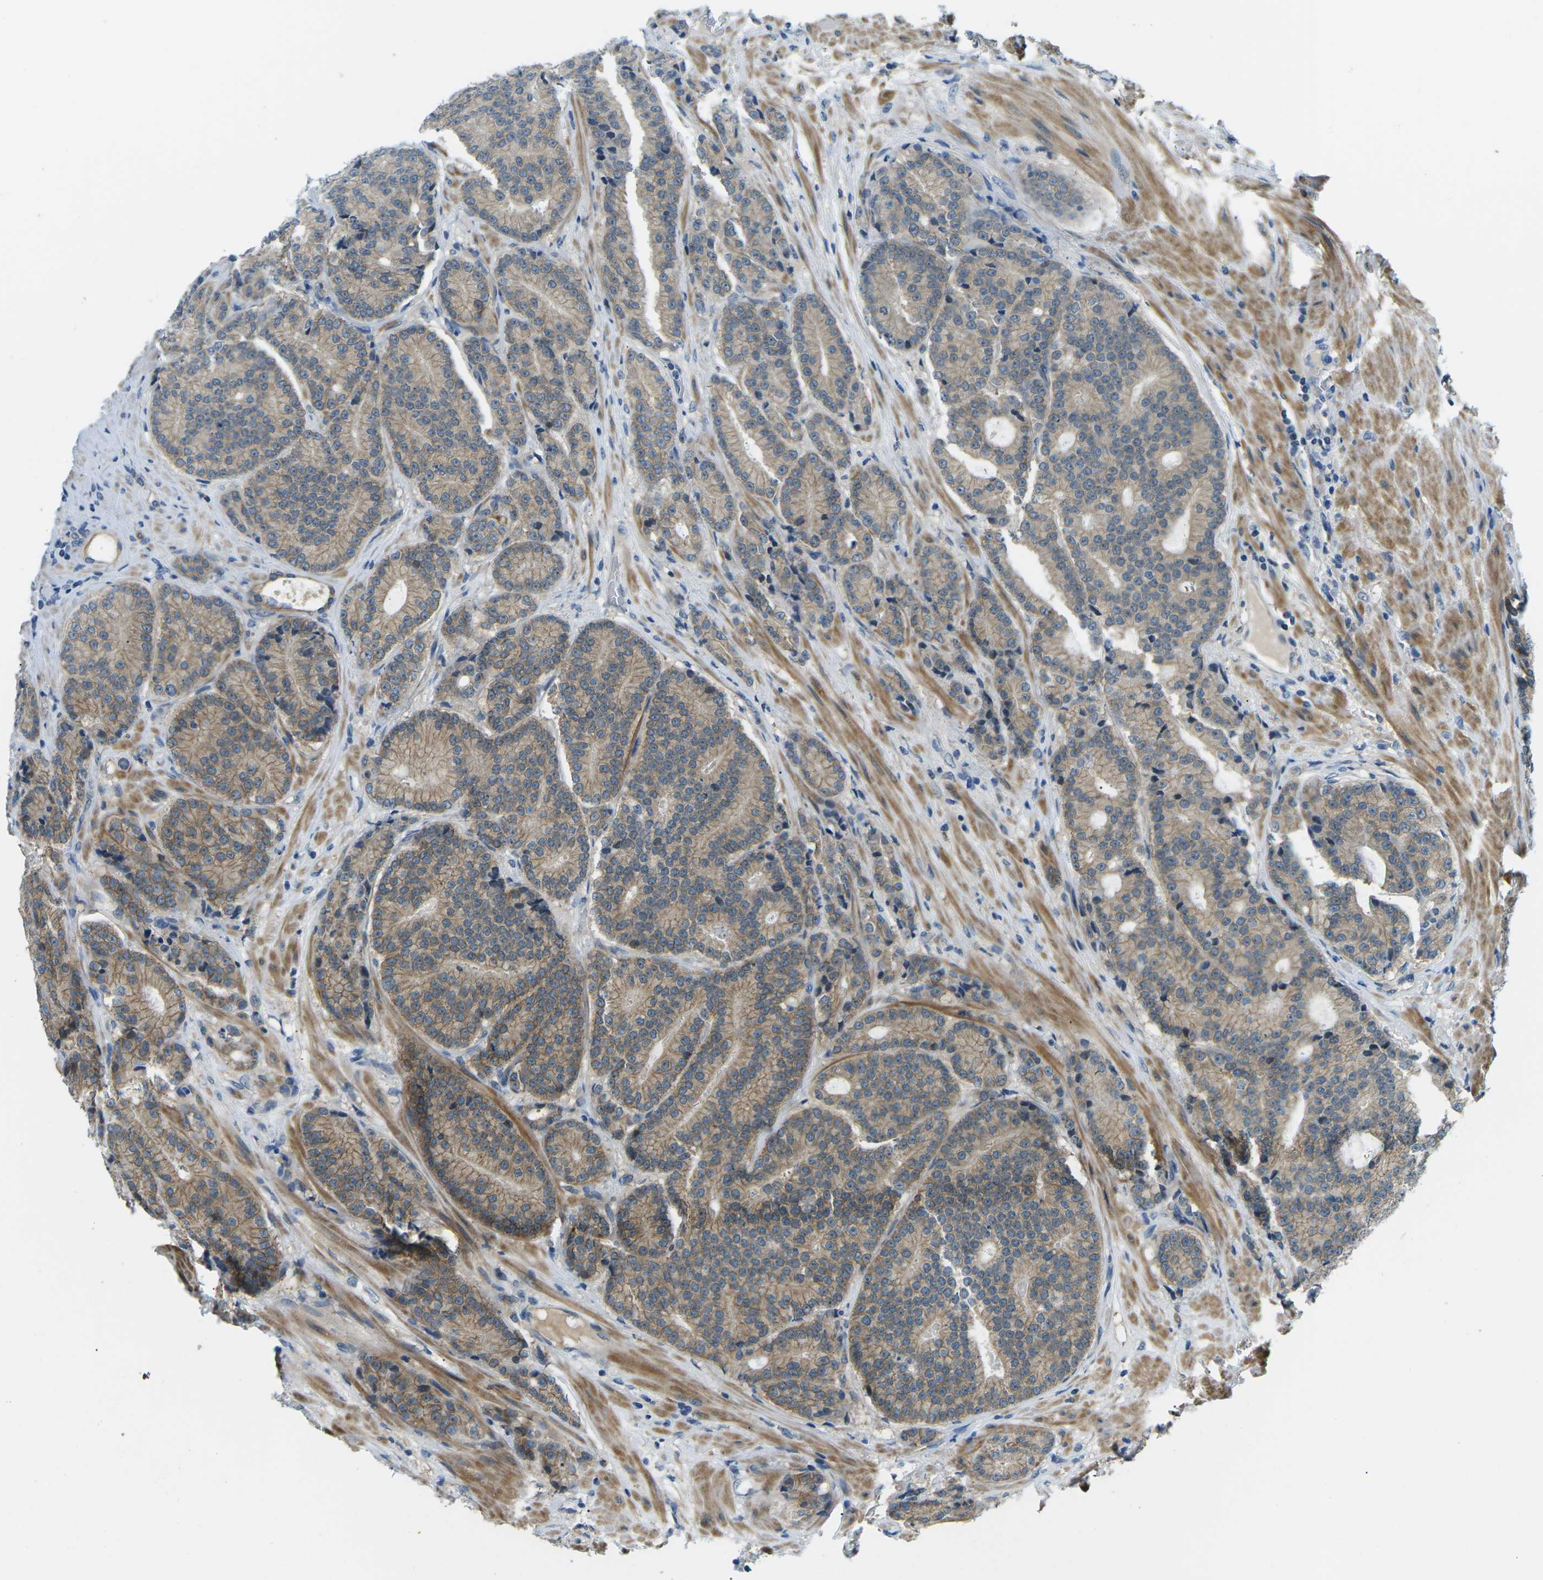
{"staining": {"intensity": "weak", "quantity": ">75%", "location": "cytoplasmic/membranous"}, "tissue": "prostate cancer", "cell_type": "Tumor cells", "image_type": "cancer", "snomed": [{"axis": "morphology", "description": "Adenocarcinoma, High grade"}, {"axis": "topography", "description": "Prostate"}], "caption": "High-grade adenocarcinoma (prostate) was stained to show a protein in brown. There is low levels of weak cytoplasmic/membranous positivity in approximately >75% of tumor cells.", "gene": "CTNND1", "patient": {"sex": "male", "age": 61}}